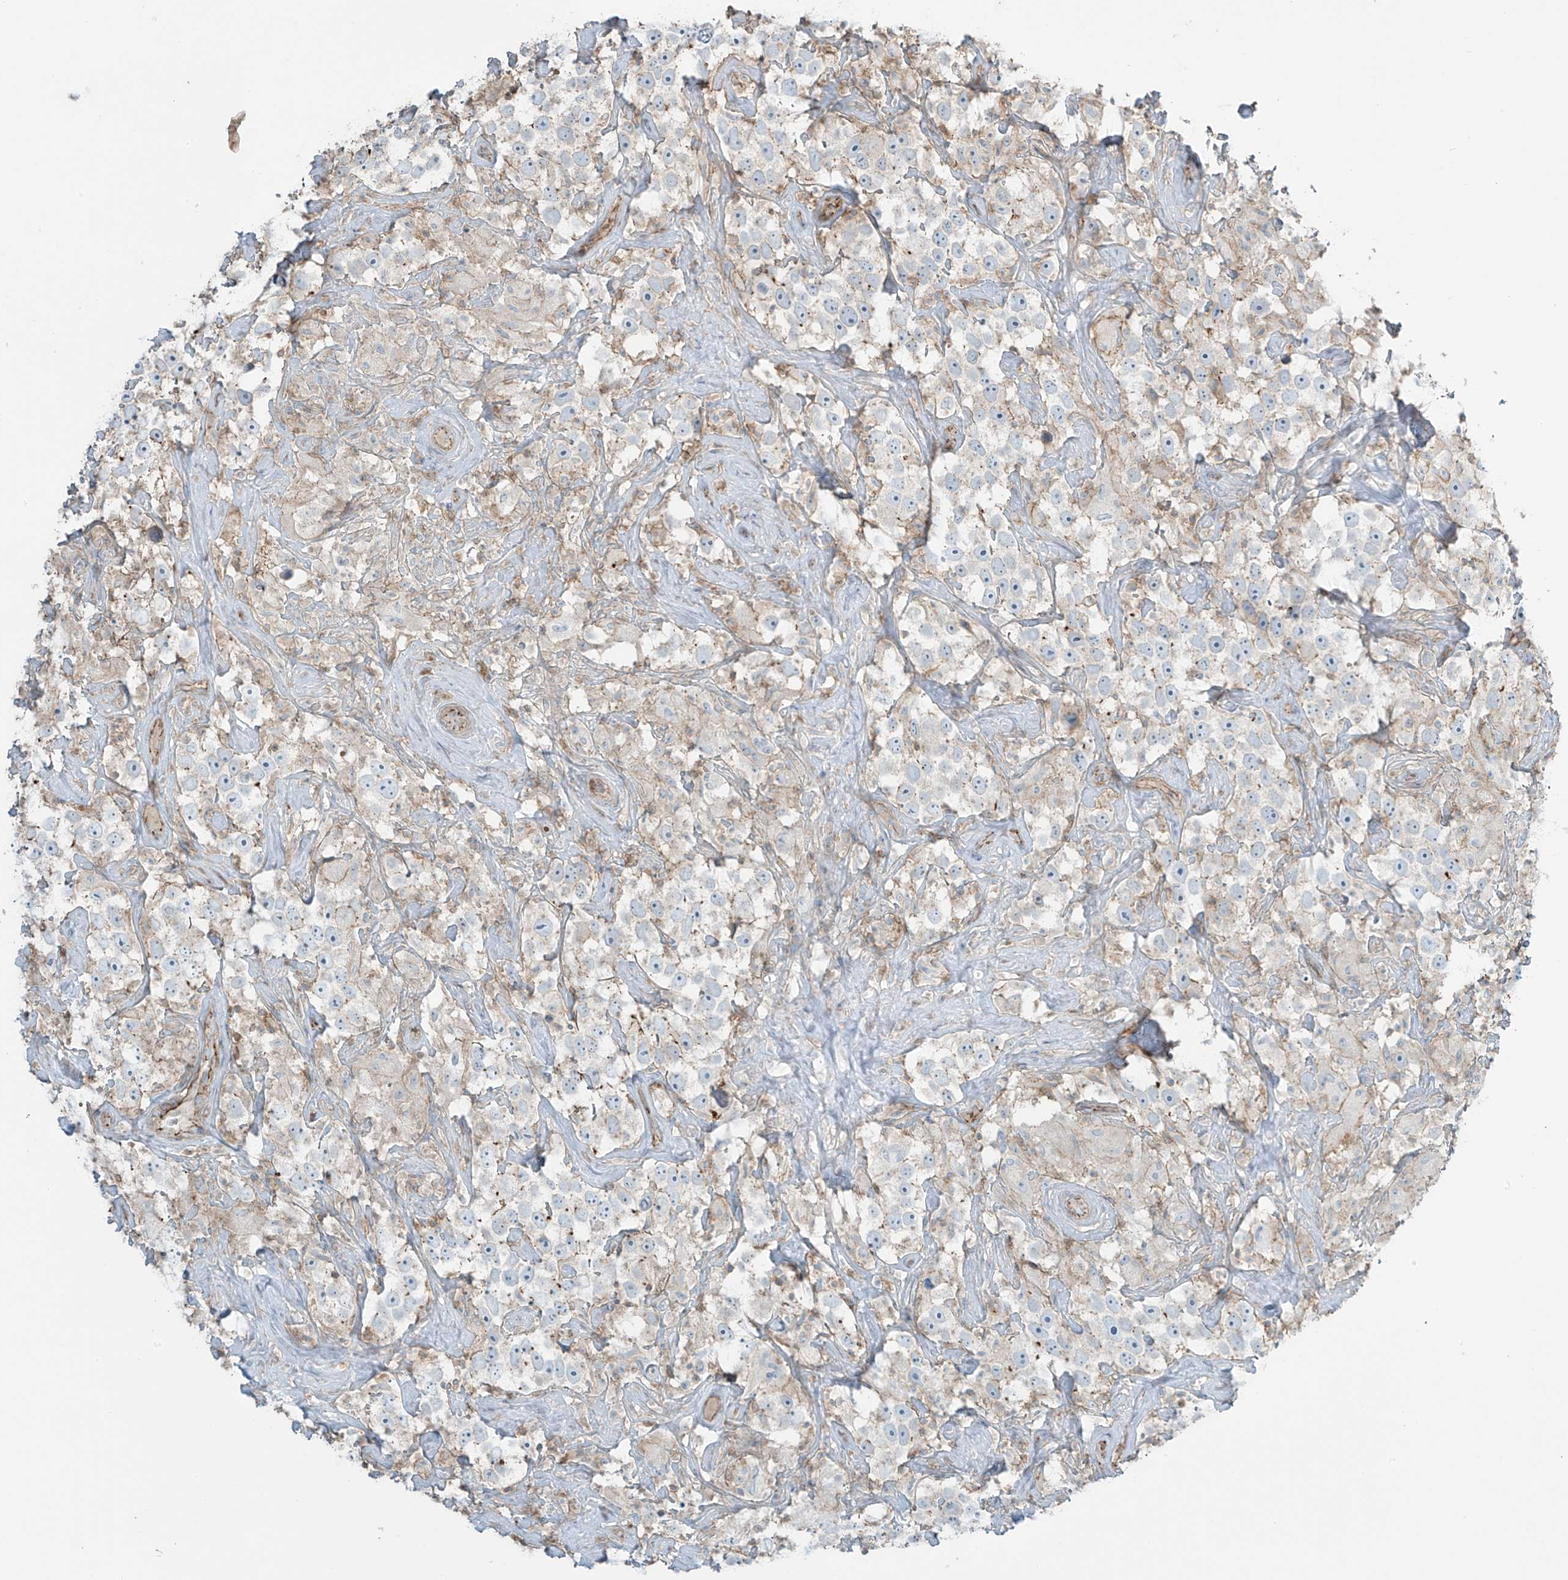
{"staining": {"intensity": "negative", "quantity": "none", "location": "none"}, "tissue": "testis cancer", "cell_type": "Tumor cells", "image_type": "cancer", "snomed": [{"axis": "morphology", "description": "Seminoma, NOS"}, {"axis": "topography", "description": "Testis"}], "caption": "DAB (3,3'-diaminobenzidine) immunohistochemical staining of human testis cancer demonstrates no significant staining in tumor cells.", "gene": "SLC9A2", "patient": {"sex": "male", "age": 49}}